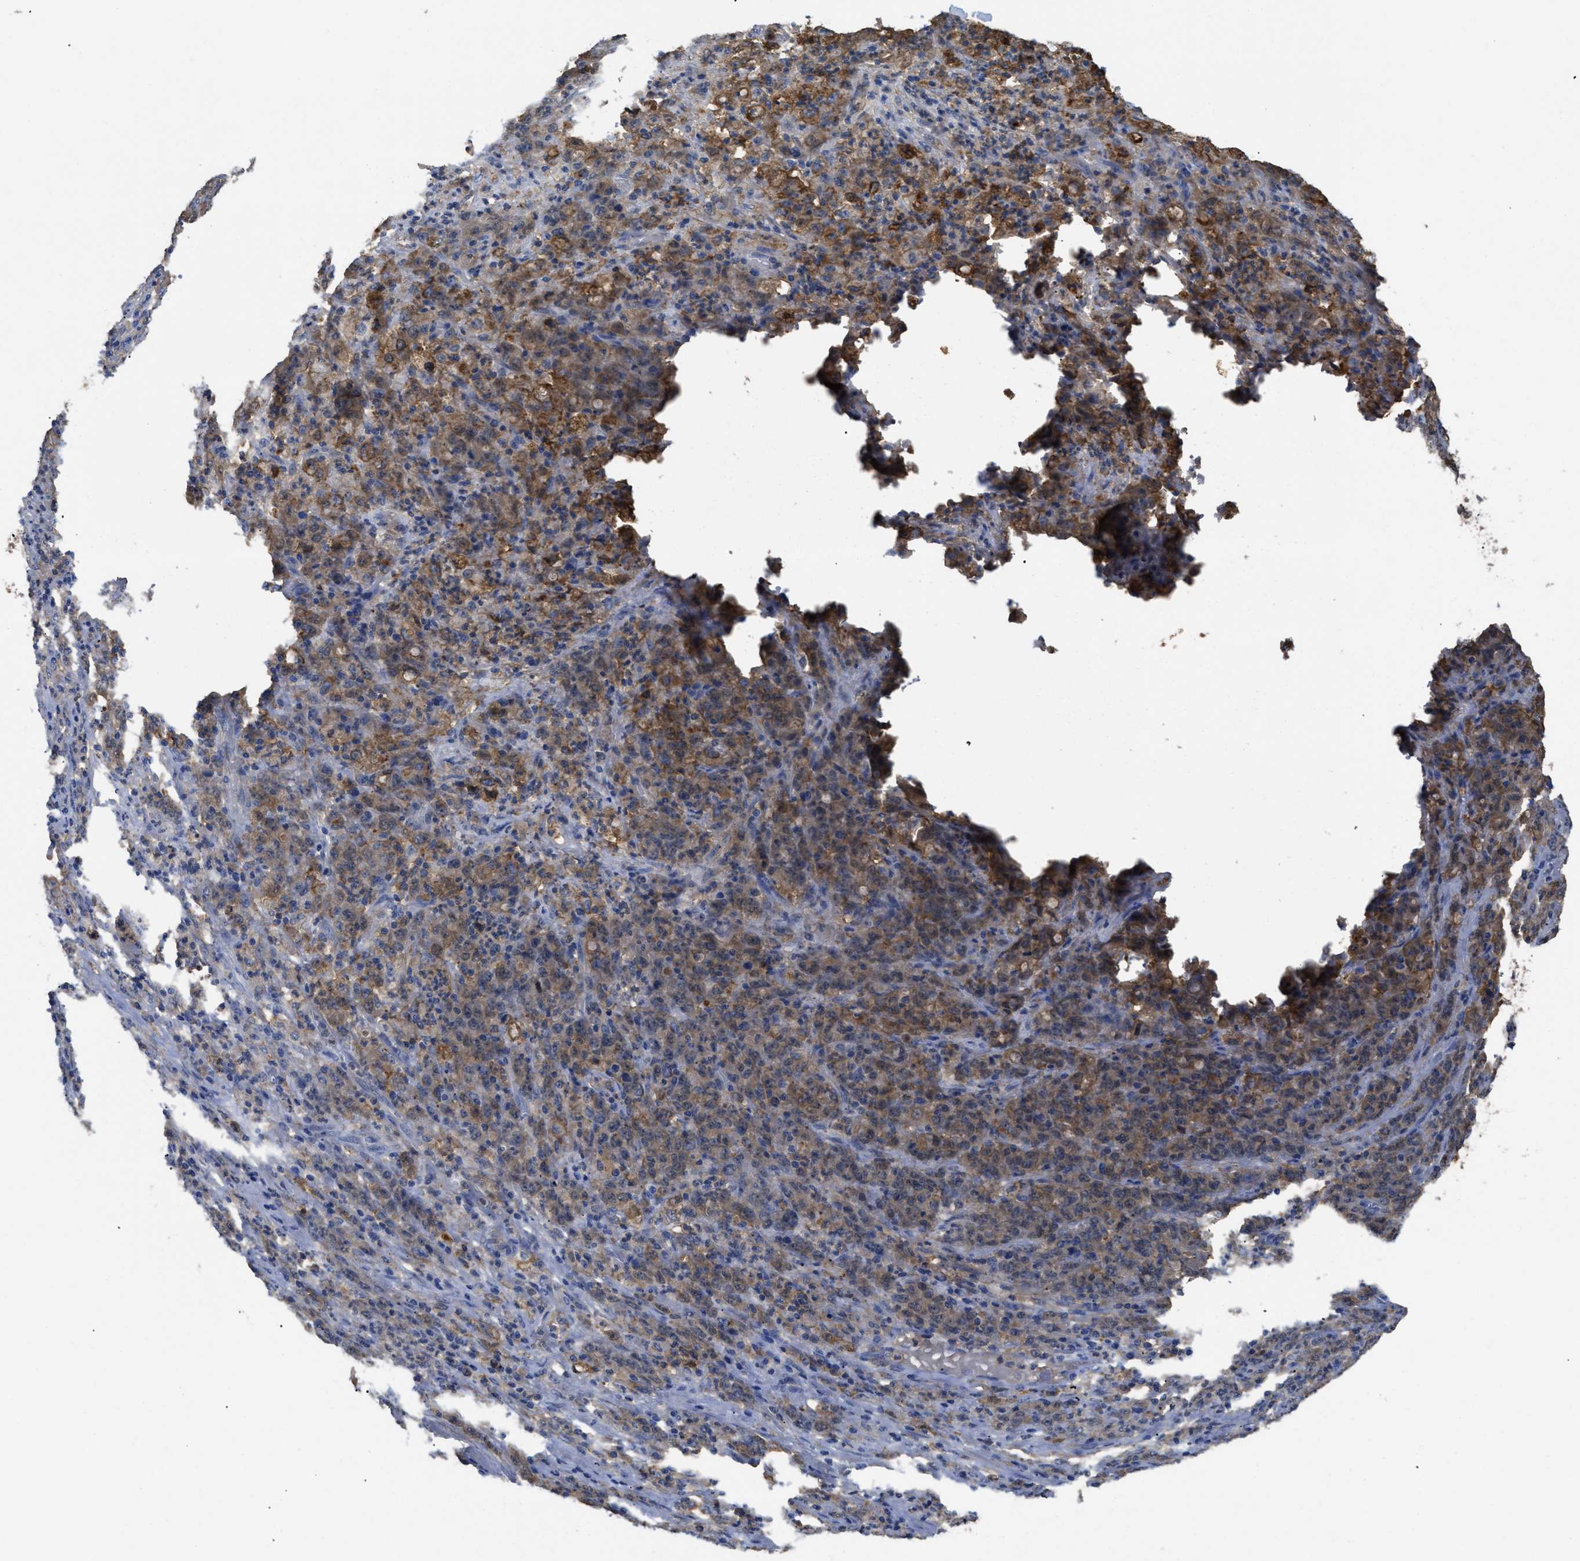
{"staining": {"intensity": "moderate", "quantity": ">75%", "location": "cytoplasmic/membranous"}, "tissue": "stomach cancer", "cell_type": "Tumor cells", "image_type": "cancer", "snomed": [{"axis": "morphology", "description": "Adenocarcinoma, NOS"}, {"axis": "topography", "description": "Stomach, lower"}], "caption": "Immunohistochemical staining of stomach cancer (adenocarcinoma) shows medium levels of moderate cytoplasmic/membranous protein positivity in about >75% of tumor cells.", "gene": "ANXA4", "patient": {"sex": "female", "age": 71}}